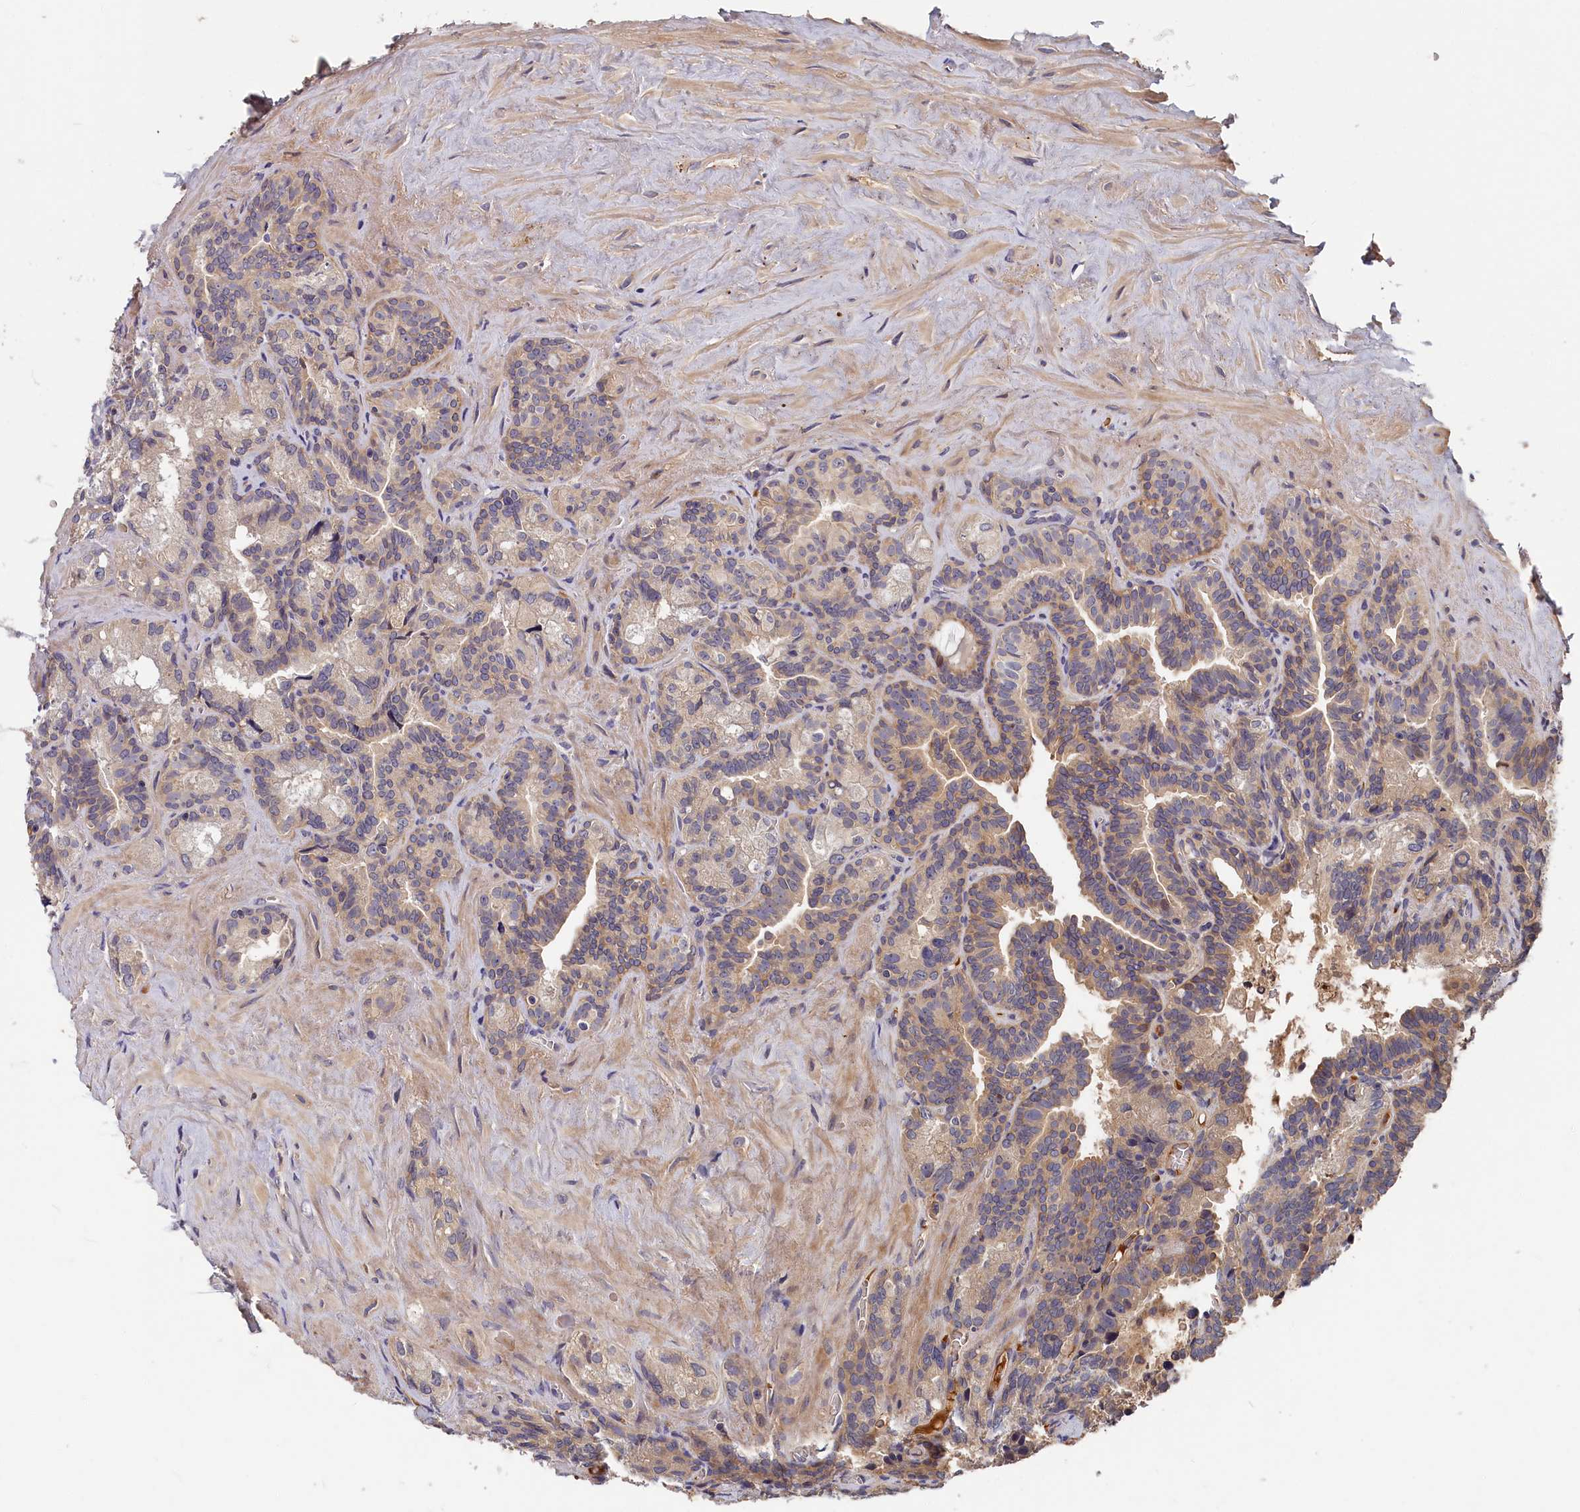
{"staining": {"intensity": "weak", "quantity": "25%-75%", "location": "cytoplasmic/membranous"}, "tissue": "seminal vesicle", "cell_type": "Glandular cells", "image_type": "normal", "snomed": [{"axis": "morphology", "description": "Normal tissue, NOS"}, {"axis": "topography", "description": "Seminal veicle"}], "caption": "This image reveals immunohistochemistry (IHC) staining of unremarkable human seminal vesicle, with low weak cytoplasmic/membranous positivity in about 25%-75% of glandular cells.", "gene": "ITIH1", "patient": {"sex": "male", "age": 68}}